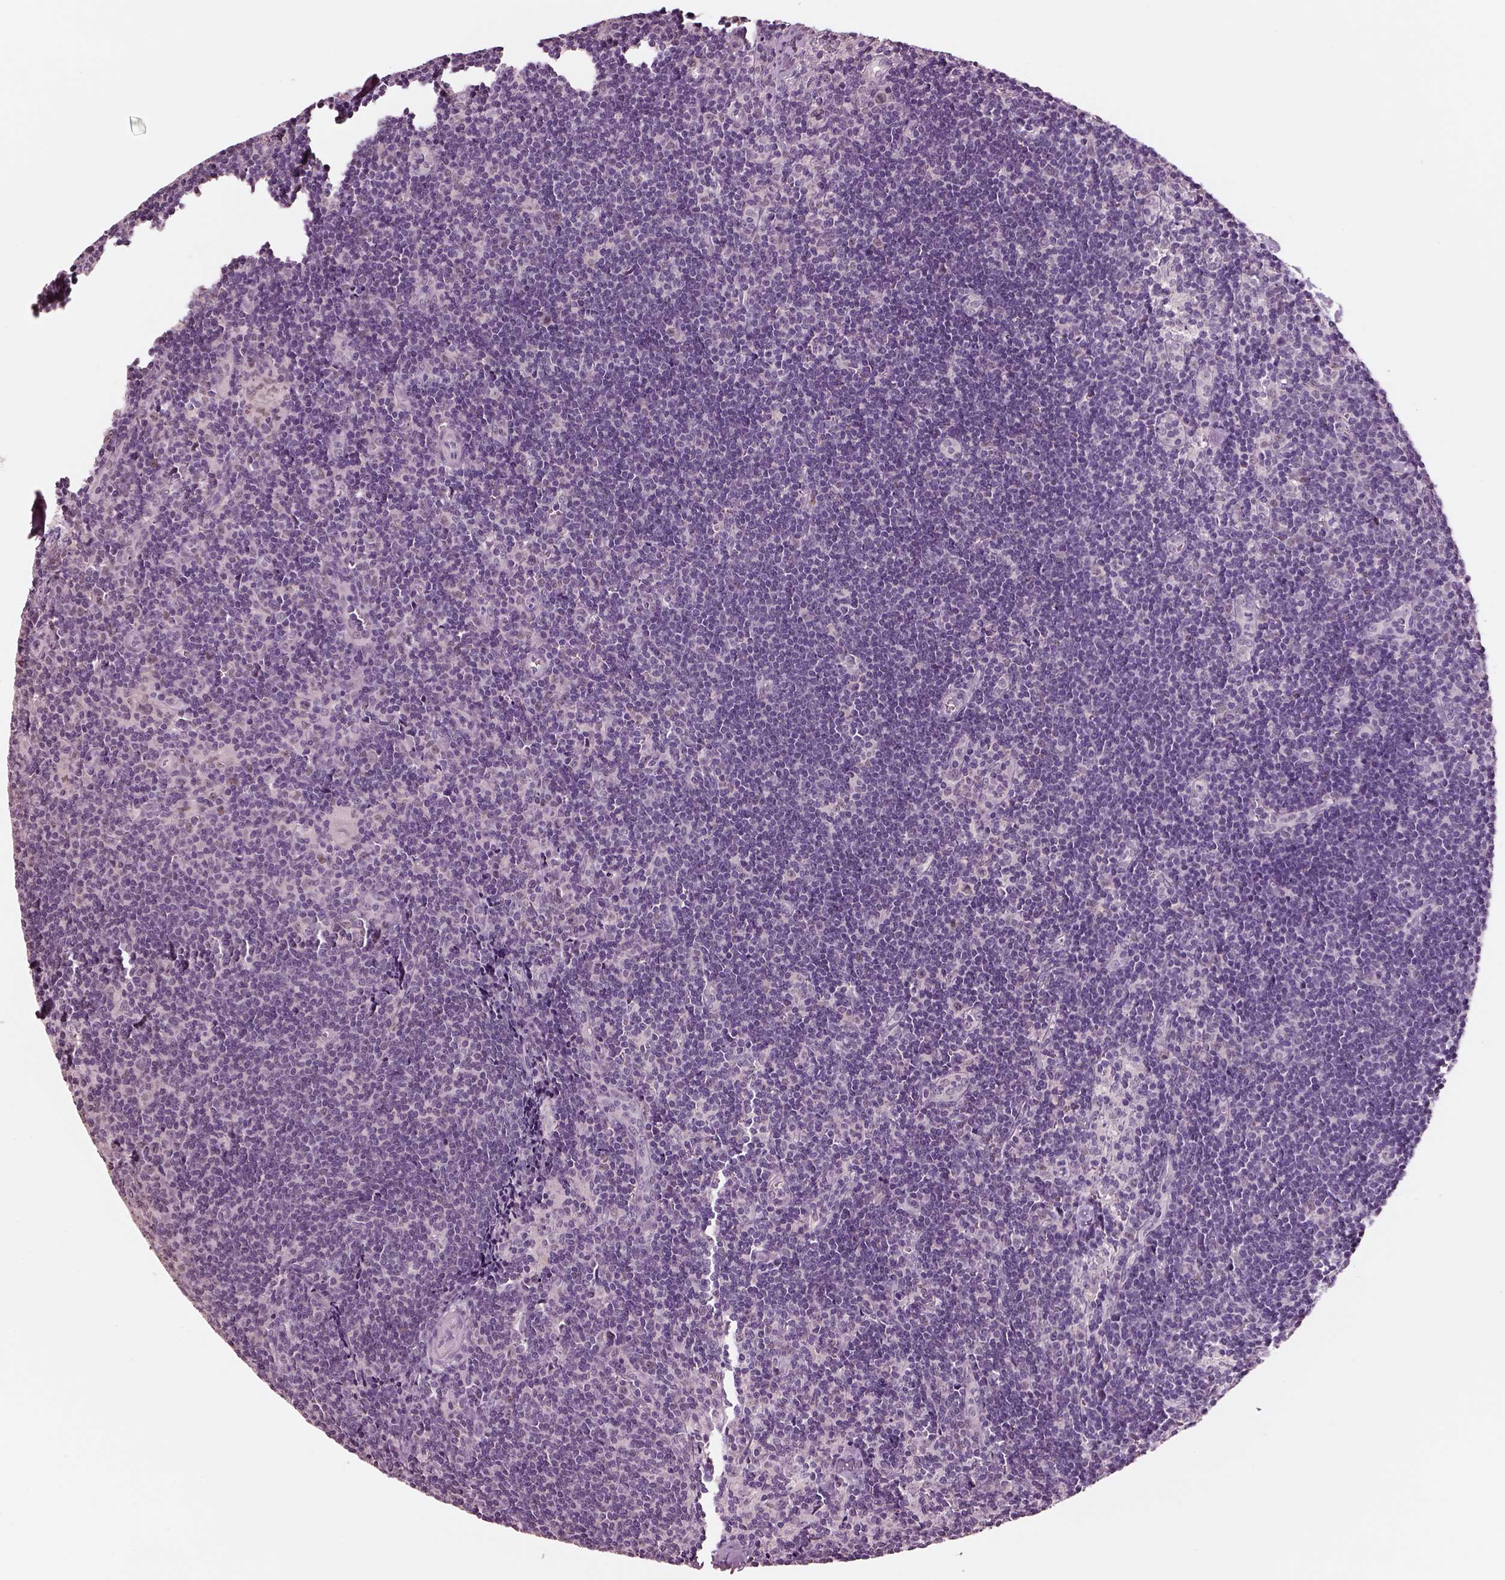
{"staining": {"intensity": "negative", "quantity": "none", "location": "none"}, "tissue": "lymph node", "cell_type": "Germinal center cells", "image_type": "normal", "snomed": [{"axis": "morphology", "description": "Normal tissue, NOS"}, {"axis": "topography", "description": "Lymph node"}], "caption": "Immunohistochemistry of benign human lymph node demonstrates no expression in germinal center cells.", "gene": "ELSPBP1", "patient": {"sex": "female", "age": 52}}